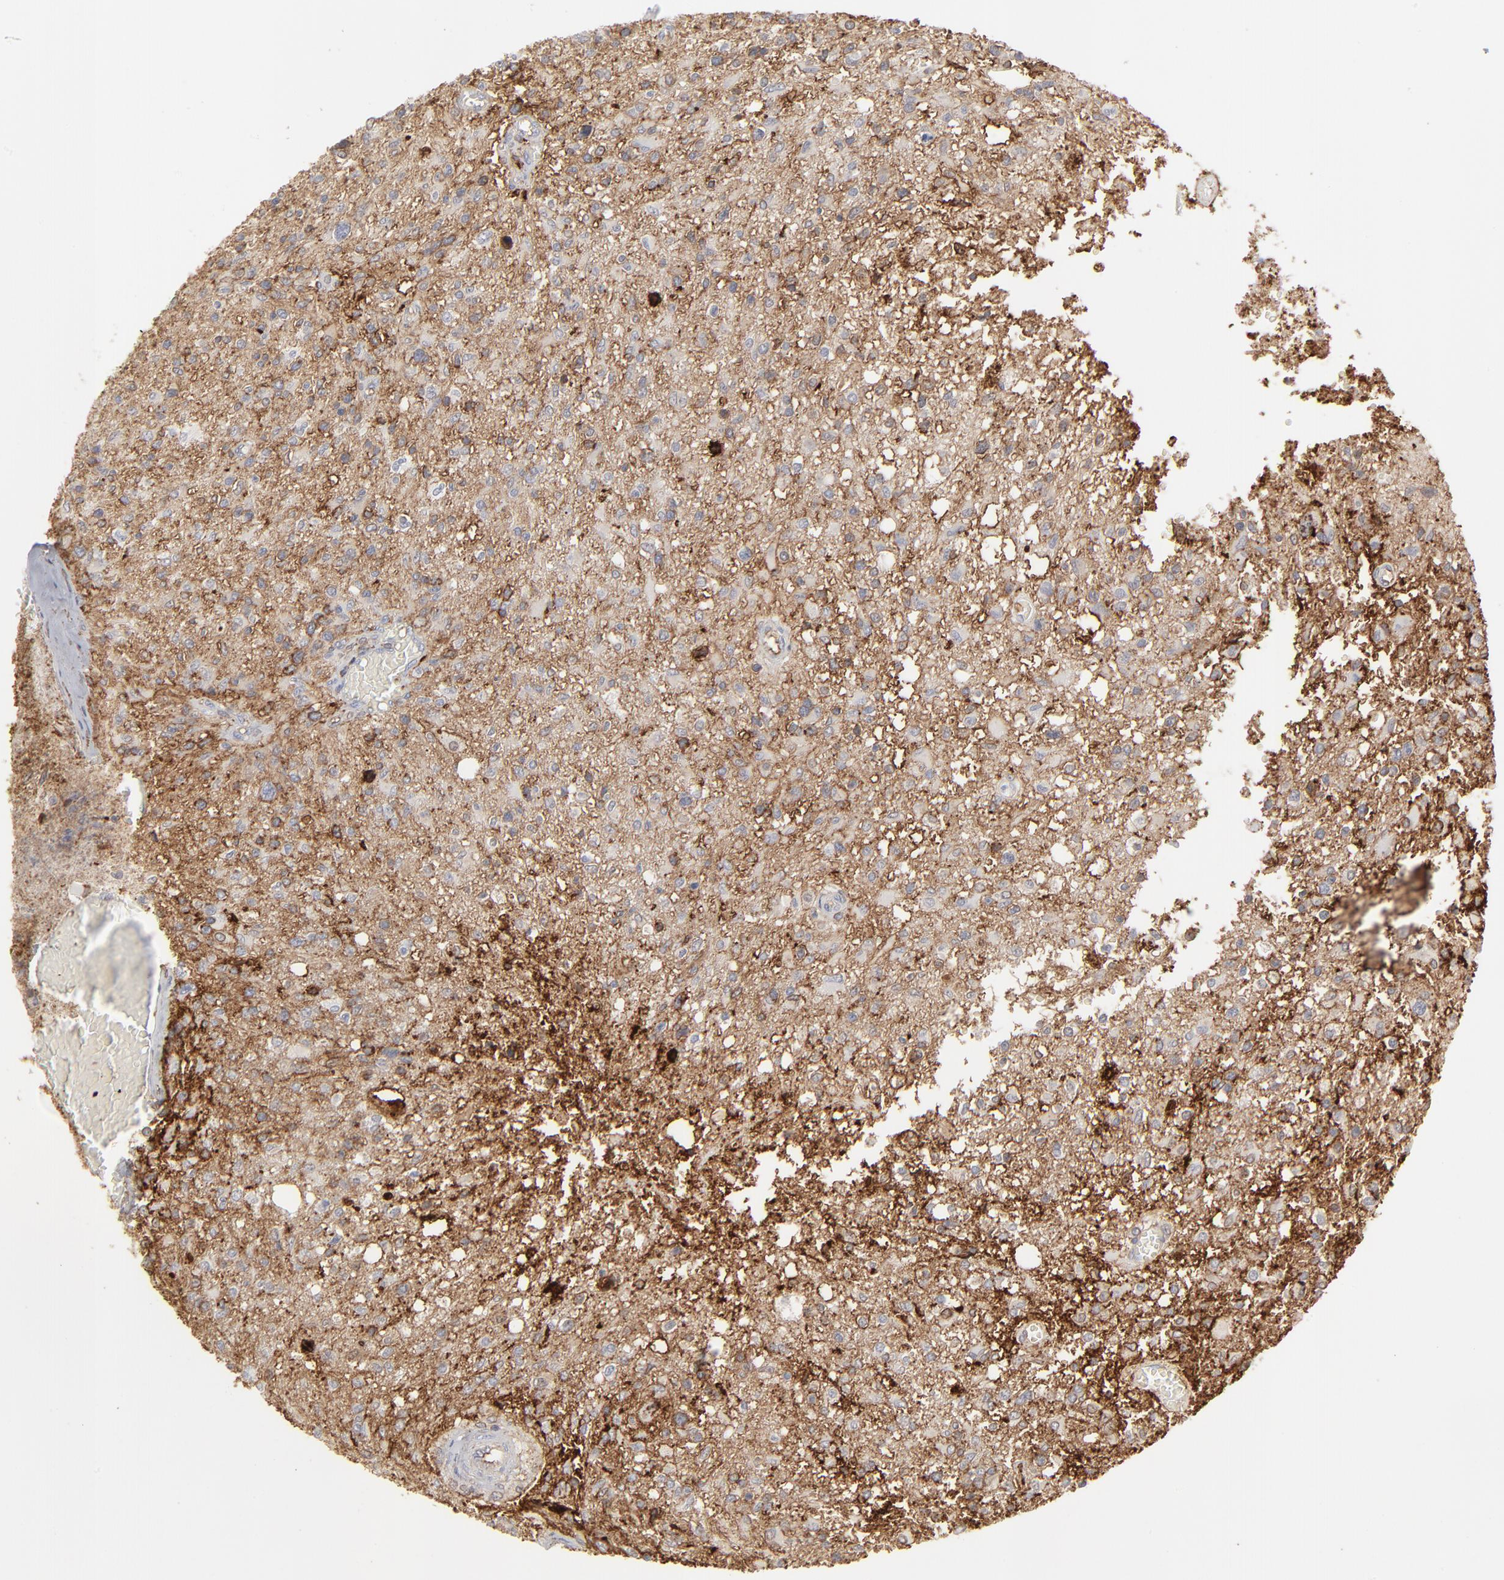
{"staining": {"intensity": "moderate", "quantity": ">75%", "location": "cytoplasmic/membranous"}, "tissue": "glioma", "cell_type": "Tumor cells", "image_type": "cancer", "snomed": [{"axis": "morphology", "description": "Glioma, malignant, High grade"}, {"axis": "topography", "description": "Cerebral cortex"}], "caption": "High-power microscopy captured an IHC image of glioma, revealing moderate cytoplasmic/membranous staining in approximately >75% of tumor cells.", "gene": "ANXA5", "patient": {"sex": "male", "age": 76}}